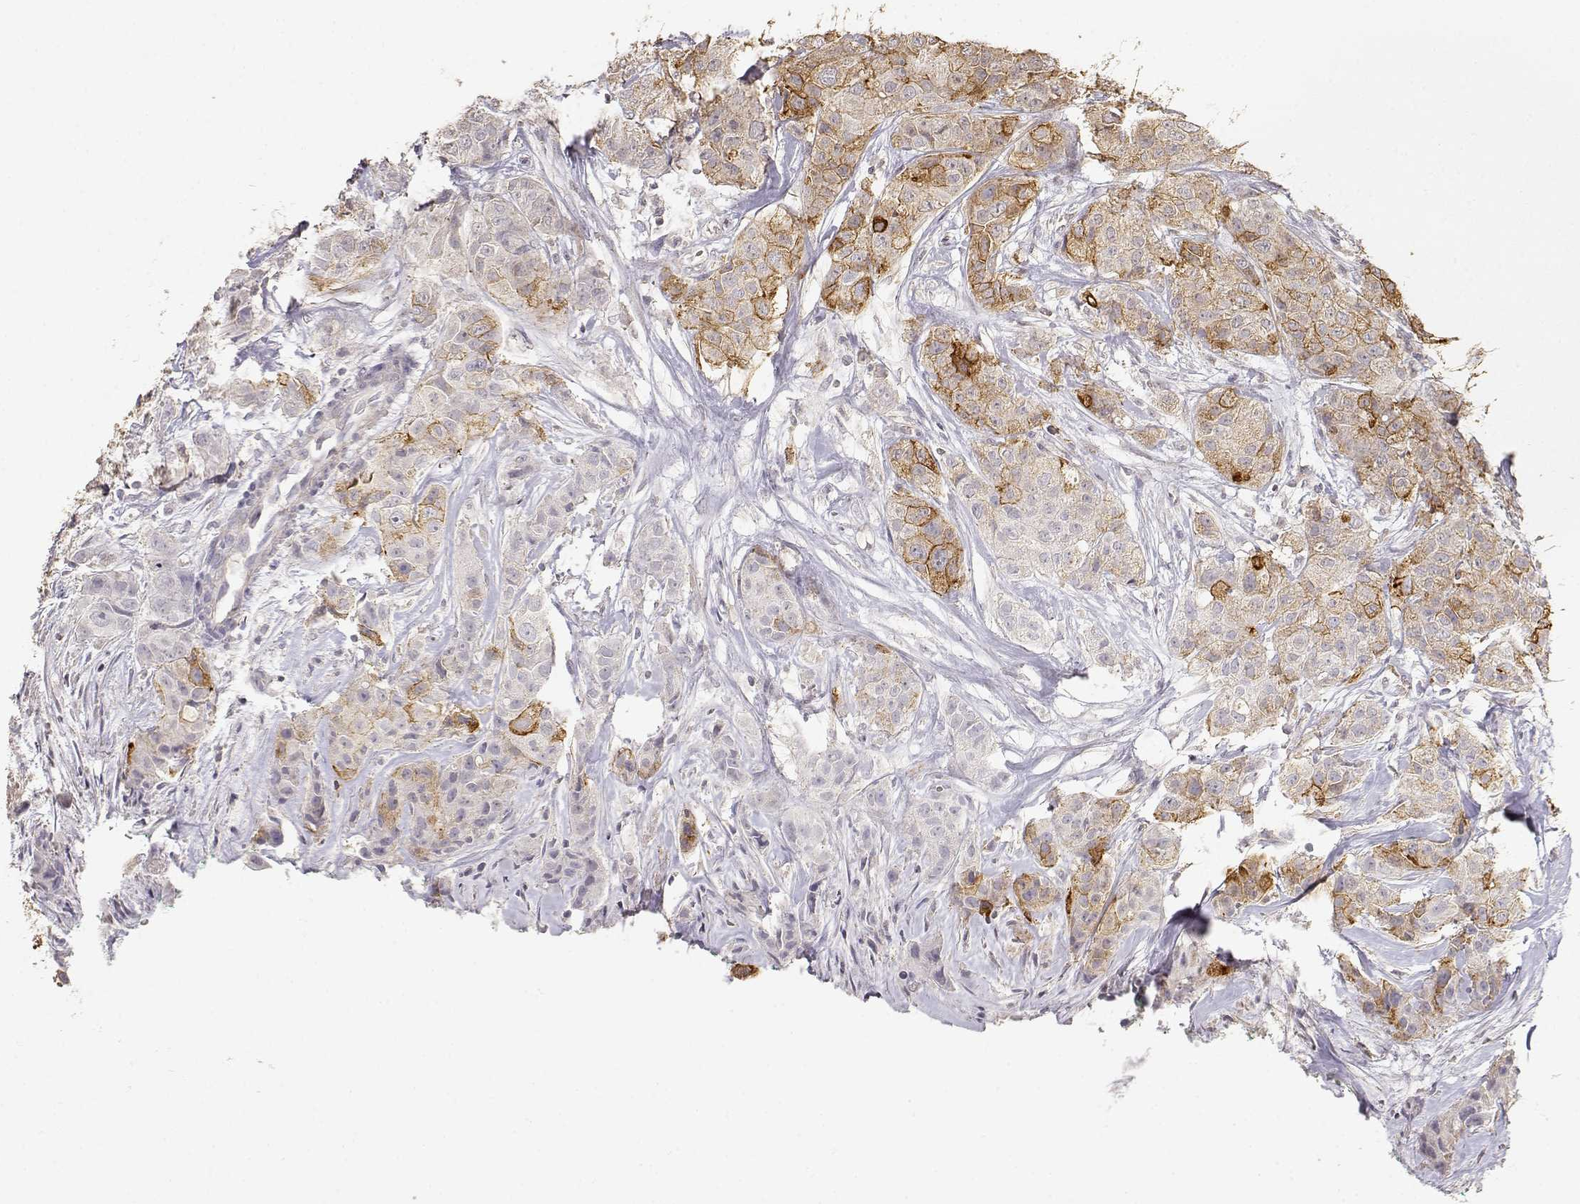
{"staining": {"intensity": "moderate", "quantity": "25%-75%", "location": "cytoplasmic/membranous"}, "tissue": "breast cancer", "cell_type": "Tumor cells", "image_type": "cancer", "snomed": [{"axis": "morphology", "description": "Duct carcinoma"}, {"axis": "topography", "description": "Breast"}], "caption": "Immunohistochemical staining of human invasive ductal carcinoma (breast) shows medium levels of moderate cytoplasmic/membranous protein expression in approximately 25%-75% of tumor cells.", "gene": "TNFRSF10C", "patient": {"sex": "female", "age": 43}}